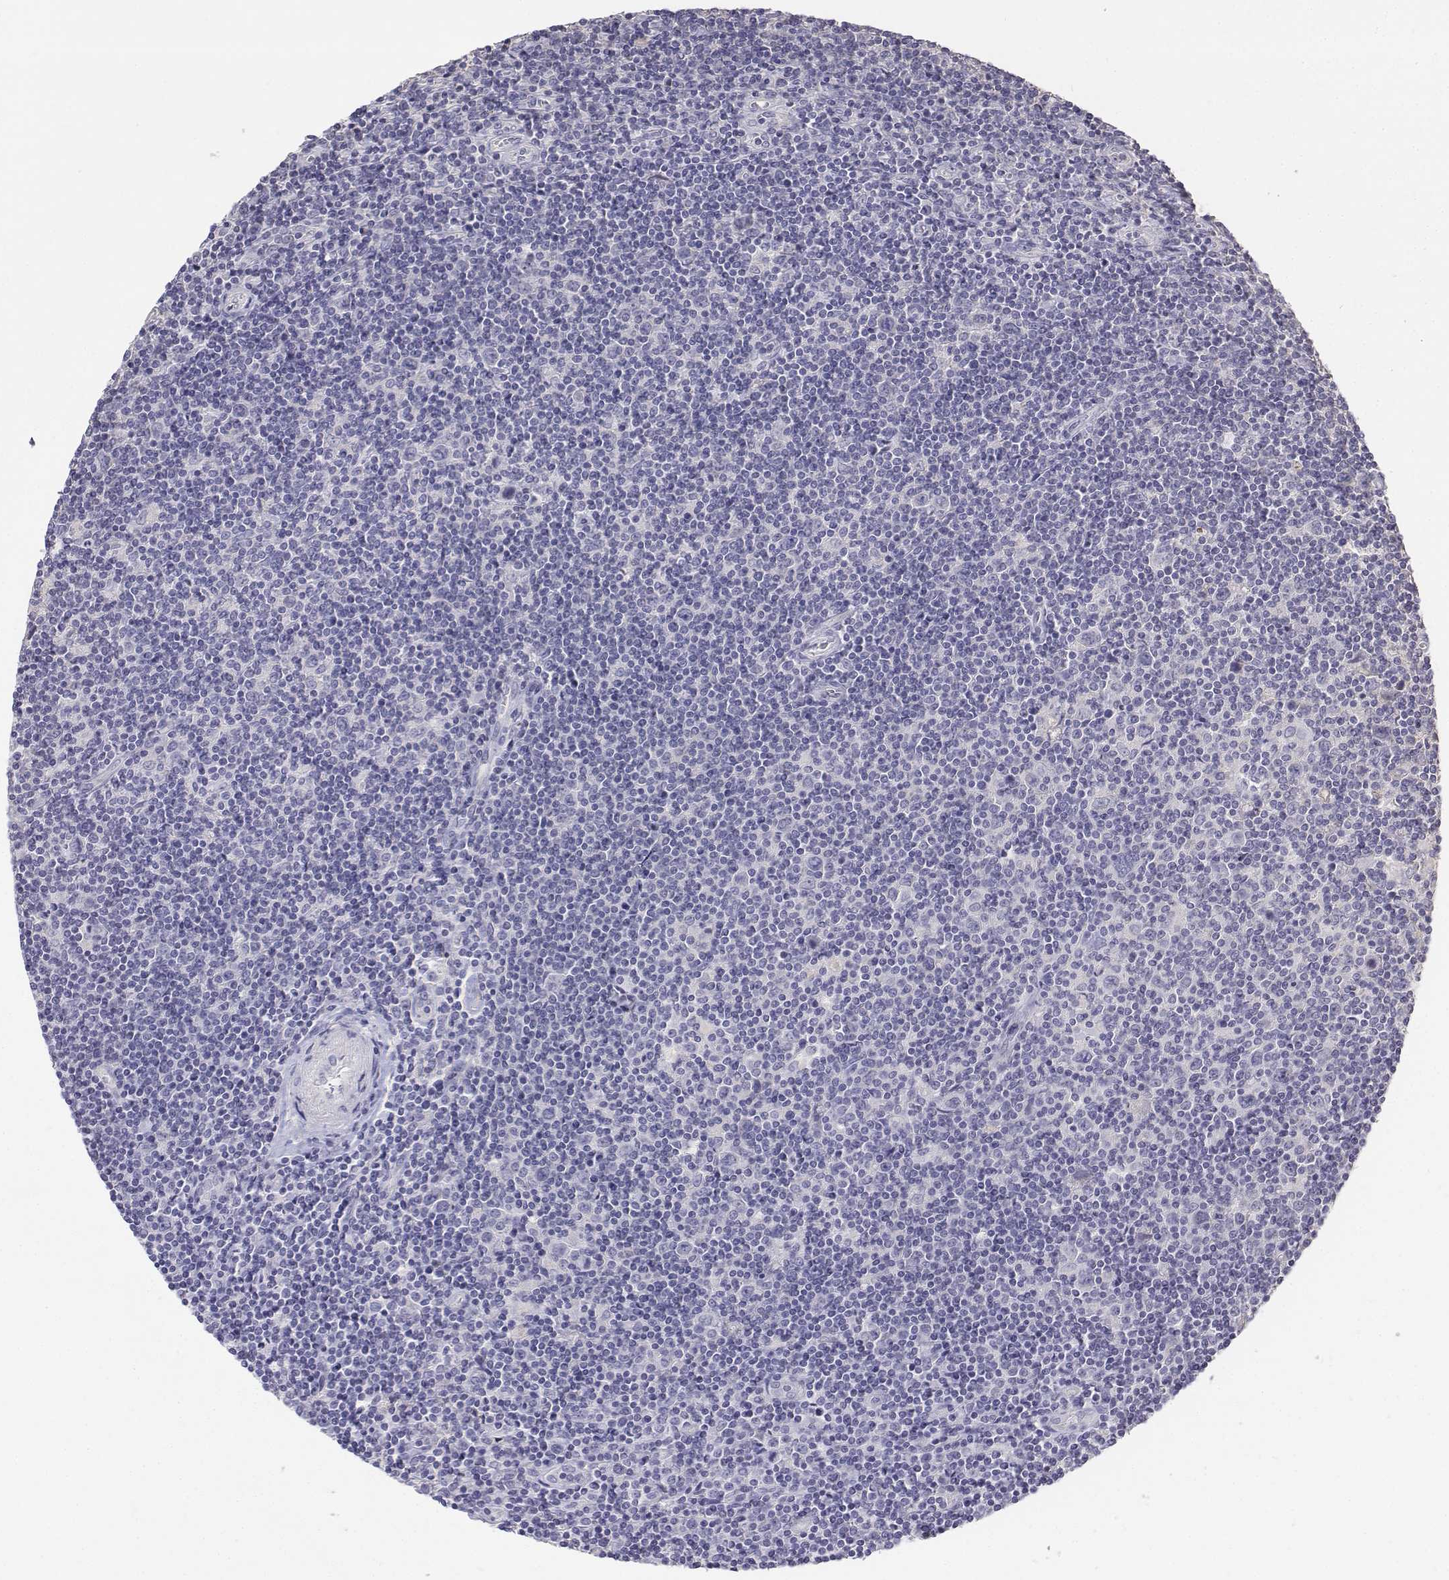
{"staining": {"intensity": "negative", "quantity": "none", "location": "none"}, "tissue": "lymphoma", "cell_type": "Tumor cells", "image_type": "cancer", "snomed": [{"axis": "morphology", "description": "Hodgkin's disease, NOS"}, {"axis": "topography", "description": "Lymph node"}], "caption": "The immunohistochemistry (IHC) image has no significant staining in tumor cells of Hodgkin's disease tissue.", "gene": "LGSN", "patient": {"sex": "male", "age": 40}}